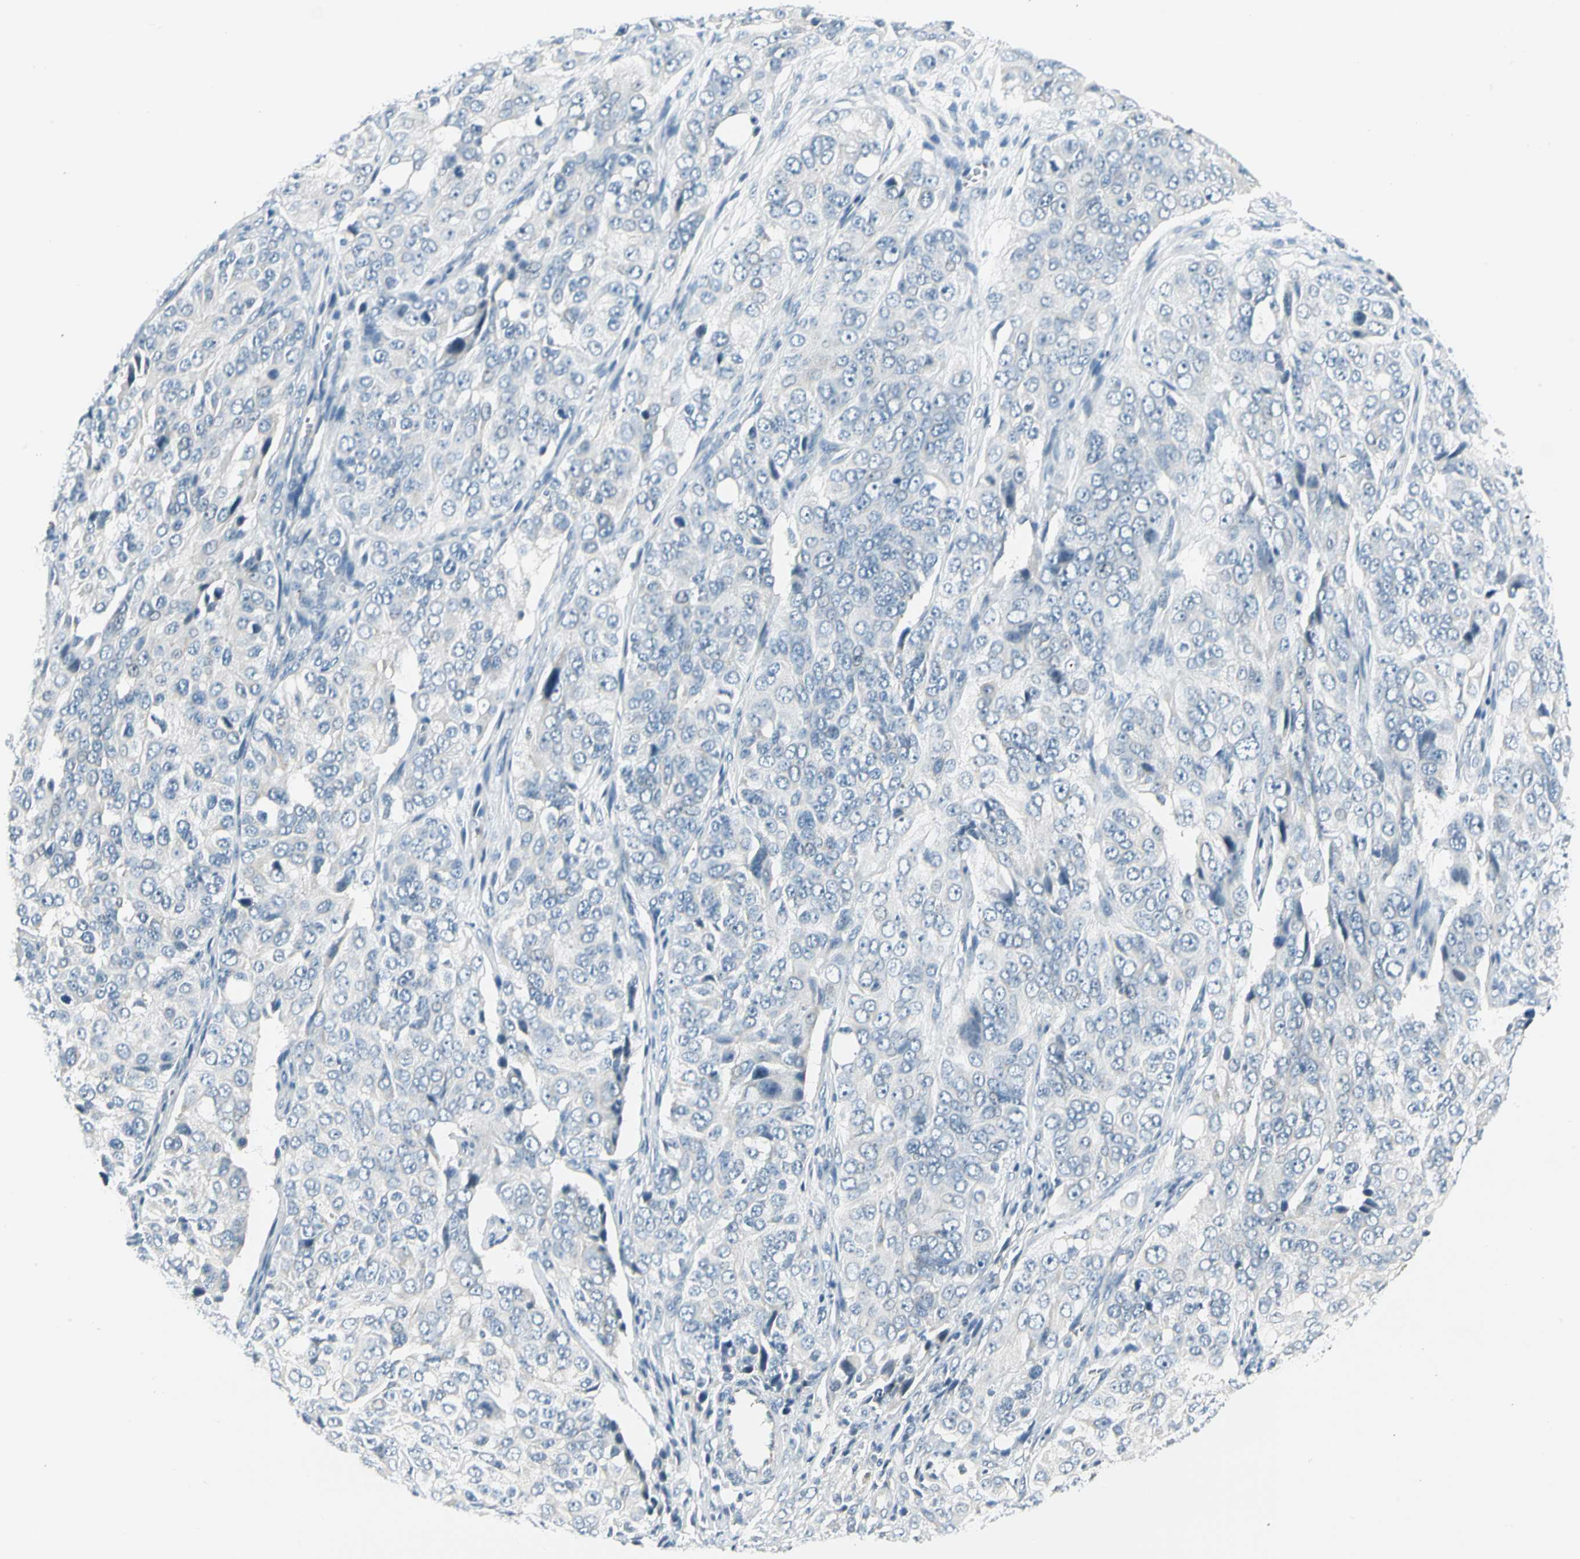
{"staining": {"intensity": "negative", "quantity": "none", "location": "none"}, "tissue": "ovarian cancer", "cell_type": "Tumor cells", "image_type": "cancer", "snomed": [{"axis": "morphology", "description": "Carcinoma, endometroid"}, {"axis": "topography", "description": "Ovary"}], "caption": "IHC of human ovarian cancer (endometroid carcinoma) shows no positivity in tumor cells.", "gene": "ZSCAN1", "patient": {"sex": "female", "age": 51}}